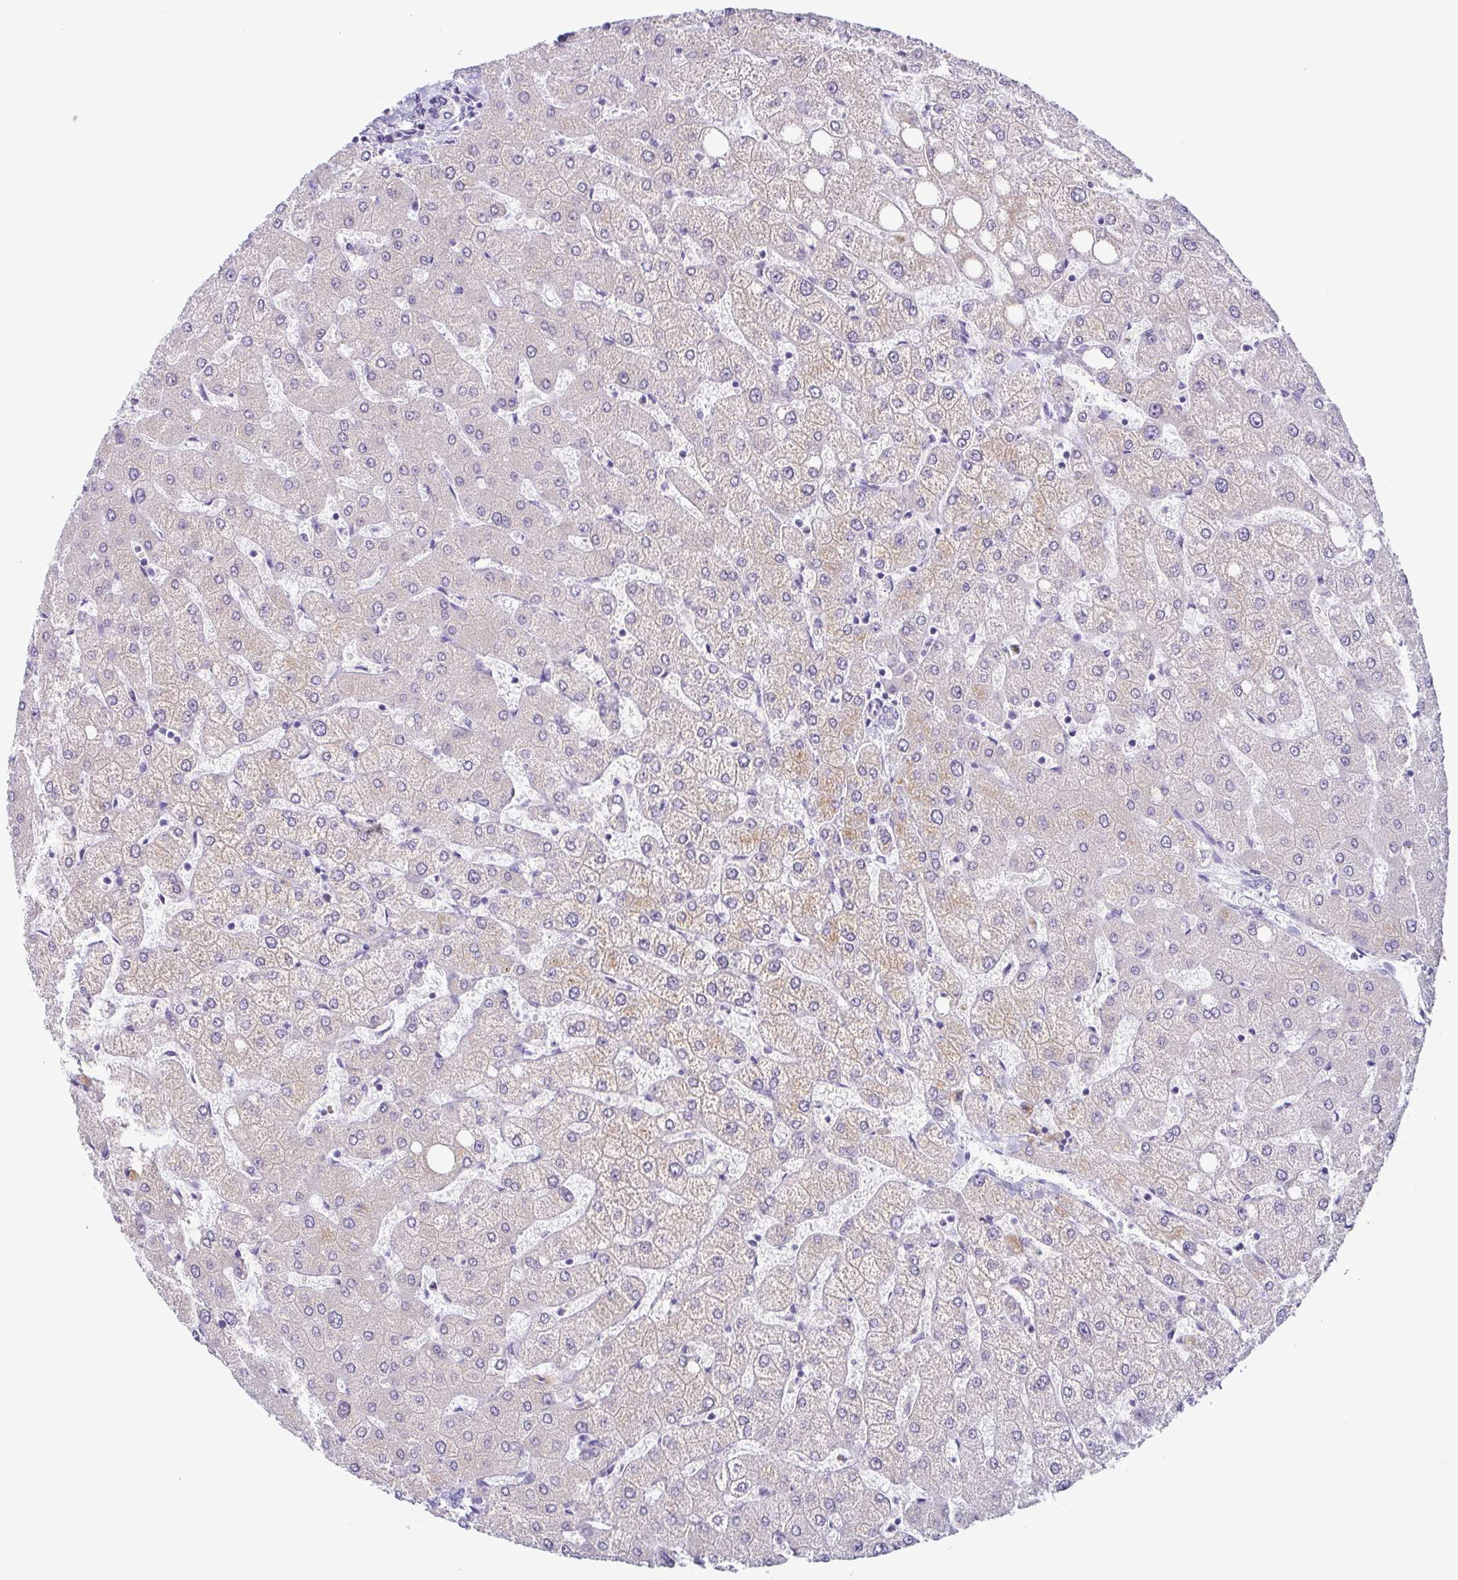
{"staining": {"intensity": "negative", "quantity": "none", "location": "none"}, "tissue": "liver", "cell_type": "Cholangiocytes", "image_type": "normal", "snomed": [{"axis": "morphology", "description": "Normal tissue, NOS"}, {"axis": "topography", "description": "Liver"}], "caption": "Immunohistochemistry (IHC) photomicrograph of unremarkable liver stained for a protein (brown), which demonstrates no positivity in cholangiocytes. The staining was performed using DAB to visualize the protein expression in brown, while the nuclei were stained in blue with hematoxylin (Magnification: 20x).", "gene": "TERT", "patient": {"sex": "female", "age": 54}}